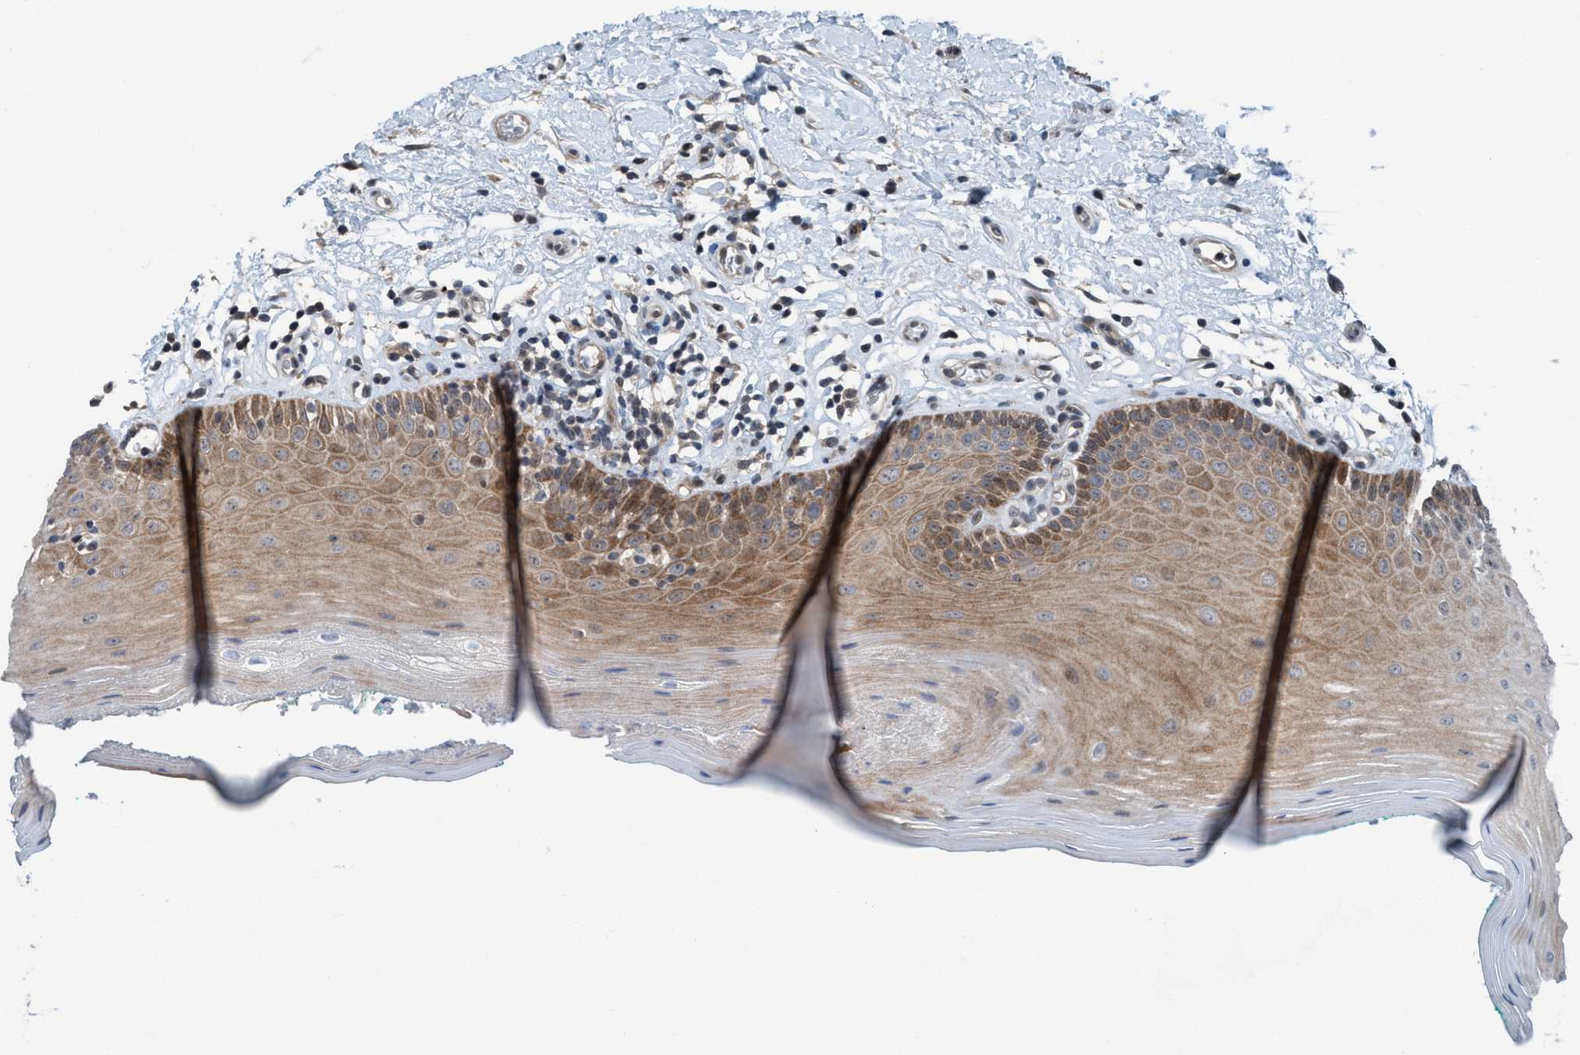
{"staining": {"intensity": "moderate", "quantity": "25%-75%", "location": "cytoplasmic/membranous"}, "tissue": "oral mucosa", "cell_type": "Squamous epithelial cells", "image_type": "normal", "snomed": [{"axis": "morphology", "description": "Normal tissue, NOS"}, {"axis": "topography", "description": "Skeletal muscle"}, {"axis": "topography", "description": "Oral tissue"}], "caption": "IHC of benign human oral mucosa exhibits medium levels of moderate cytoplasmic/membranous staining in about 25%-75% of squamous epithelial cells.", "gene": "NISCH", "patient": {"sex": "male", "age": 58}}